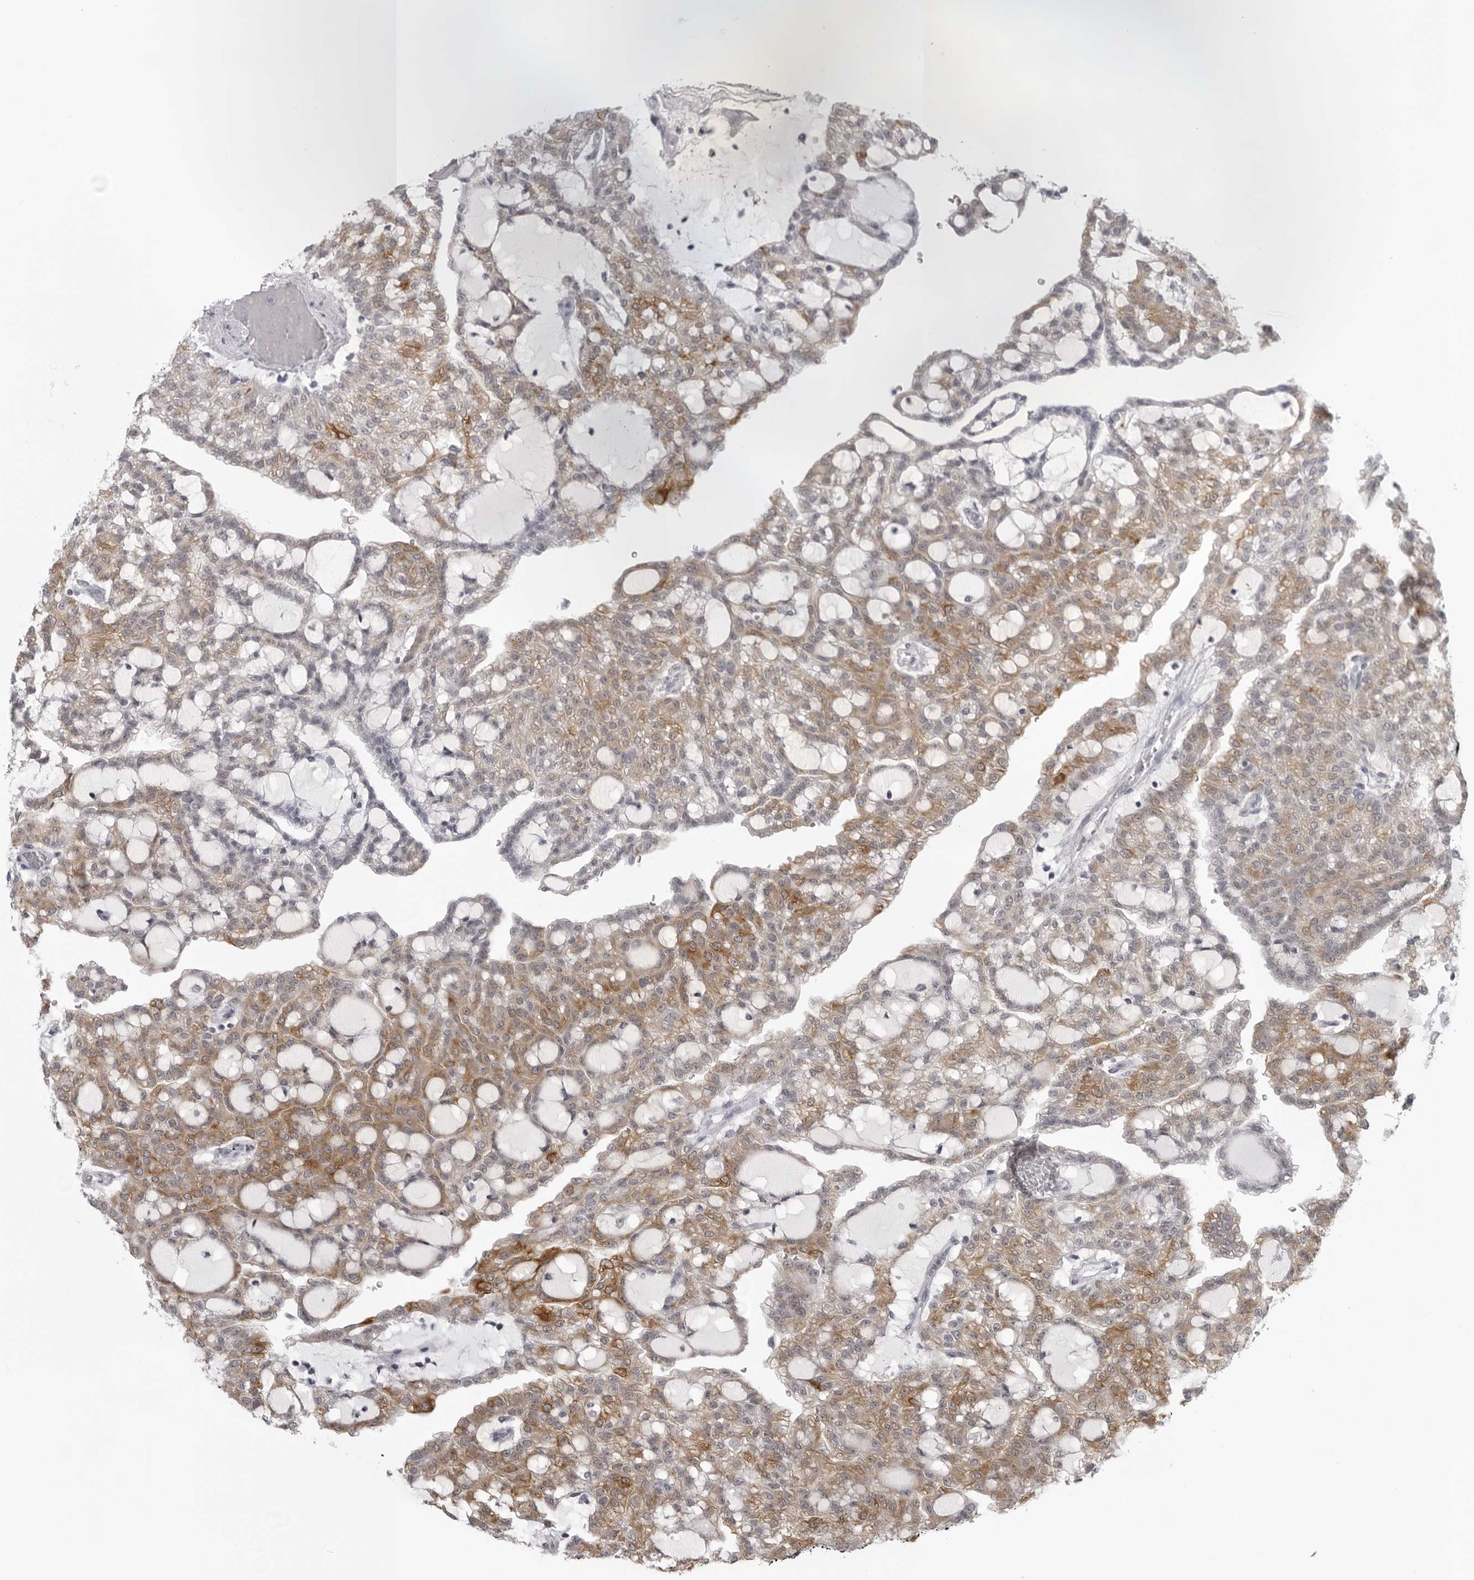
{"staining": {"intensity": "moderate", "quantity": ">75%", "location": "cytoplasmic/membranous"}, "tissue": "renal cancer", "cell_type": "Tumor cells", "image_type": "cancer", "snomed": [{"axis": "morphology", "description": "Adenocarcinoma, NOS"}, {"axis": "topography", "description": "Kidney"}], "caption": "Human renal cancer (adenocarcinoma) stained with a protein marker demonstrates moderate staining in tumor cells.", "gene": "UROD", "patient": {"sex": "male", "age": 63}}